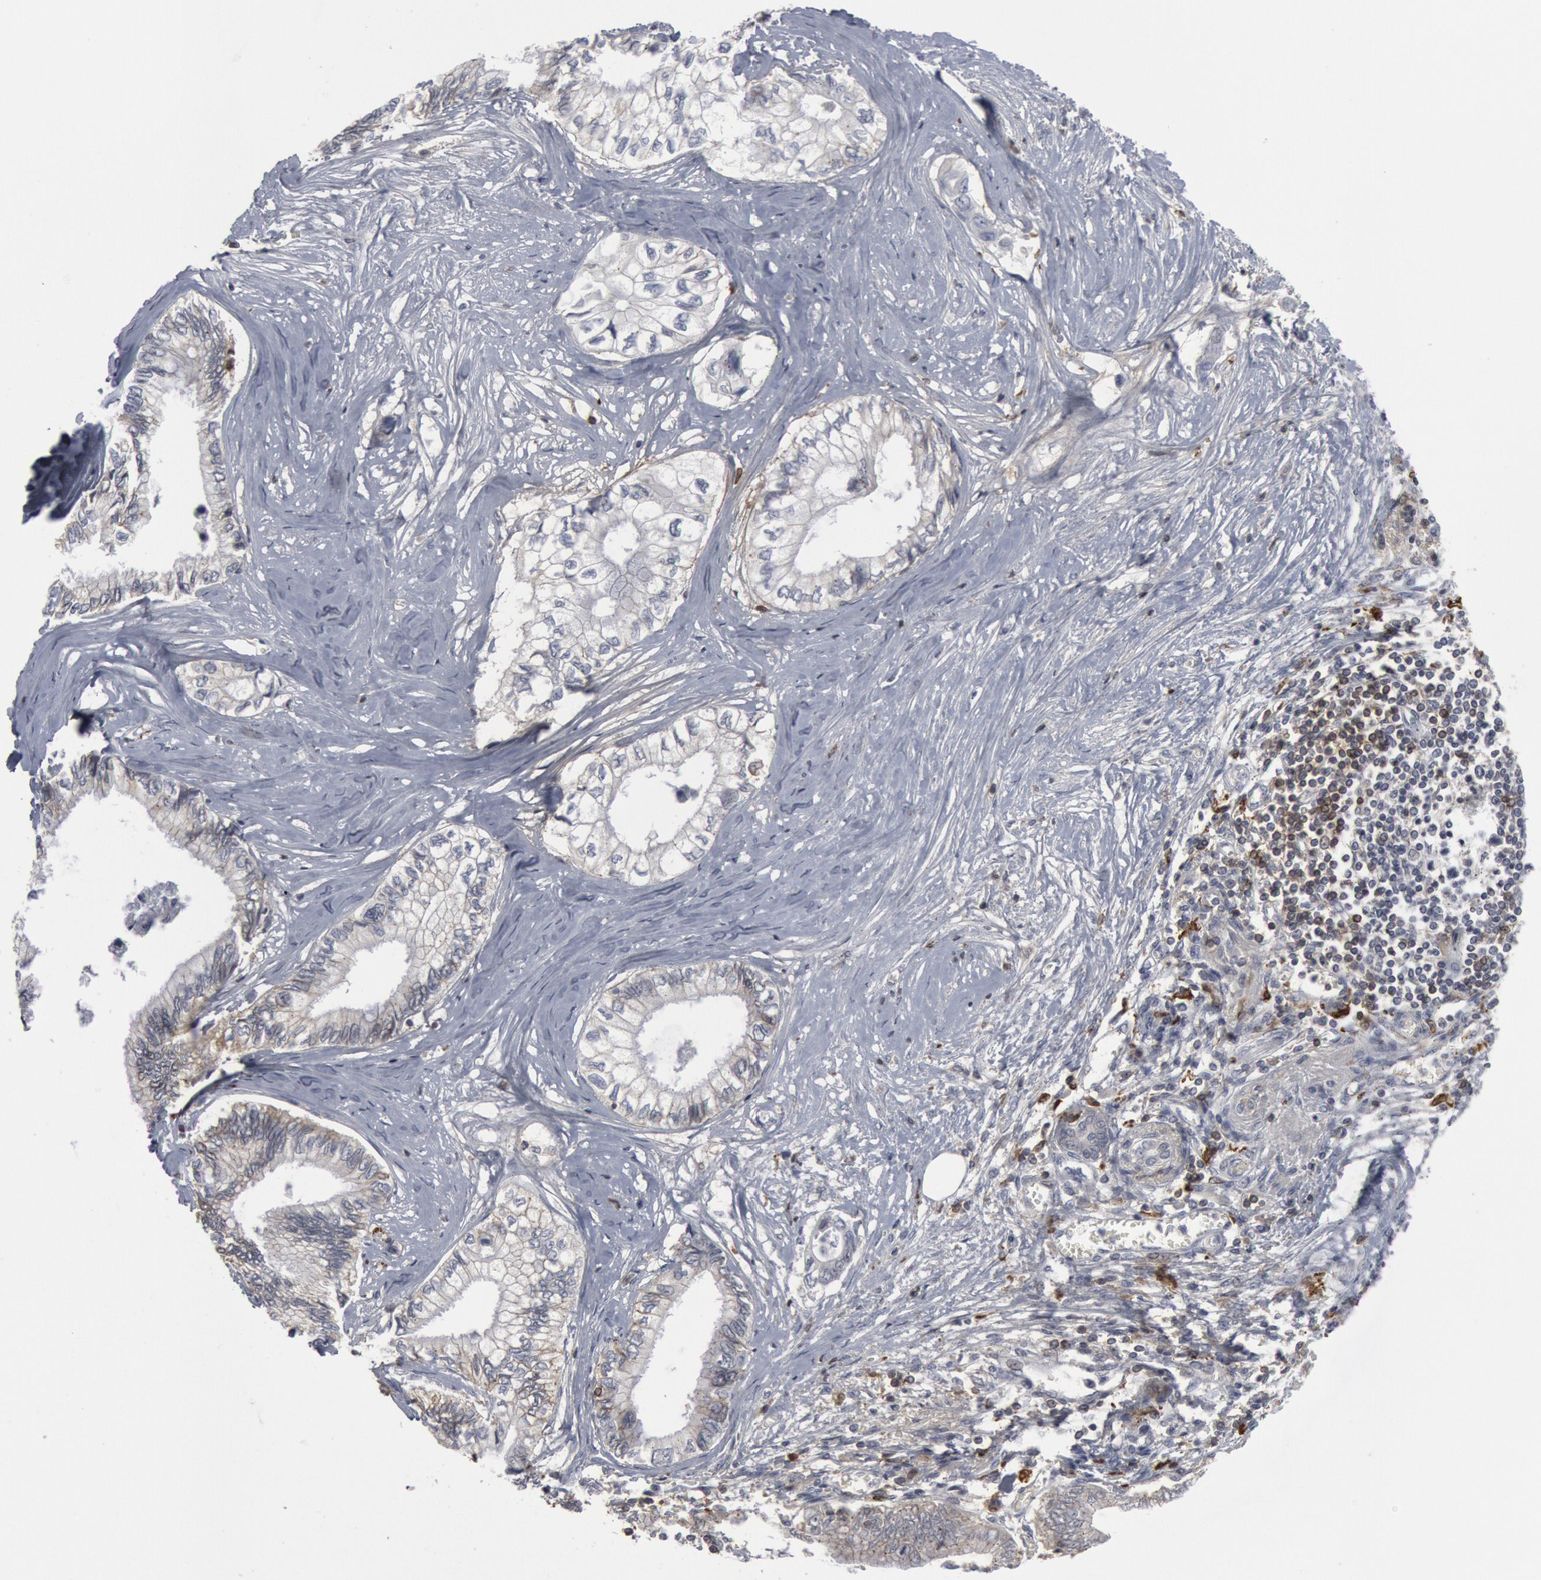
{"staining": {"intensity": "weak", "quantity": "<25%", "location": "cytoplasmic/membranous"}, "tissue": "pancreatic cancer", "cell_type": "Tumor cells", "image_type": "cancer", "snomed": [{"axis": "morphology", "description": "Adenocarcinoma, NOS"}, {"axis": "topography", "description": "Pancreas"}], "caption": "Immunohistochemistry of human adenocarcinoma (pancreatic) exhibits no expression in tumor cells.", "gene": "C1QC", "patient": {"sex": "female", "age": 66}}